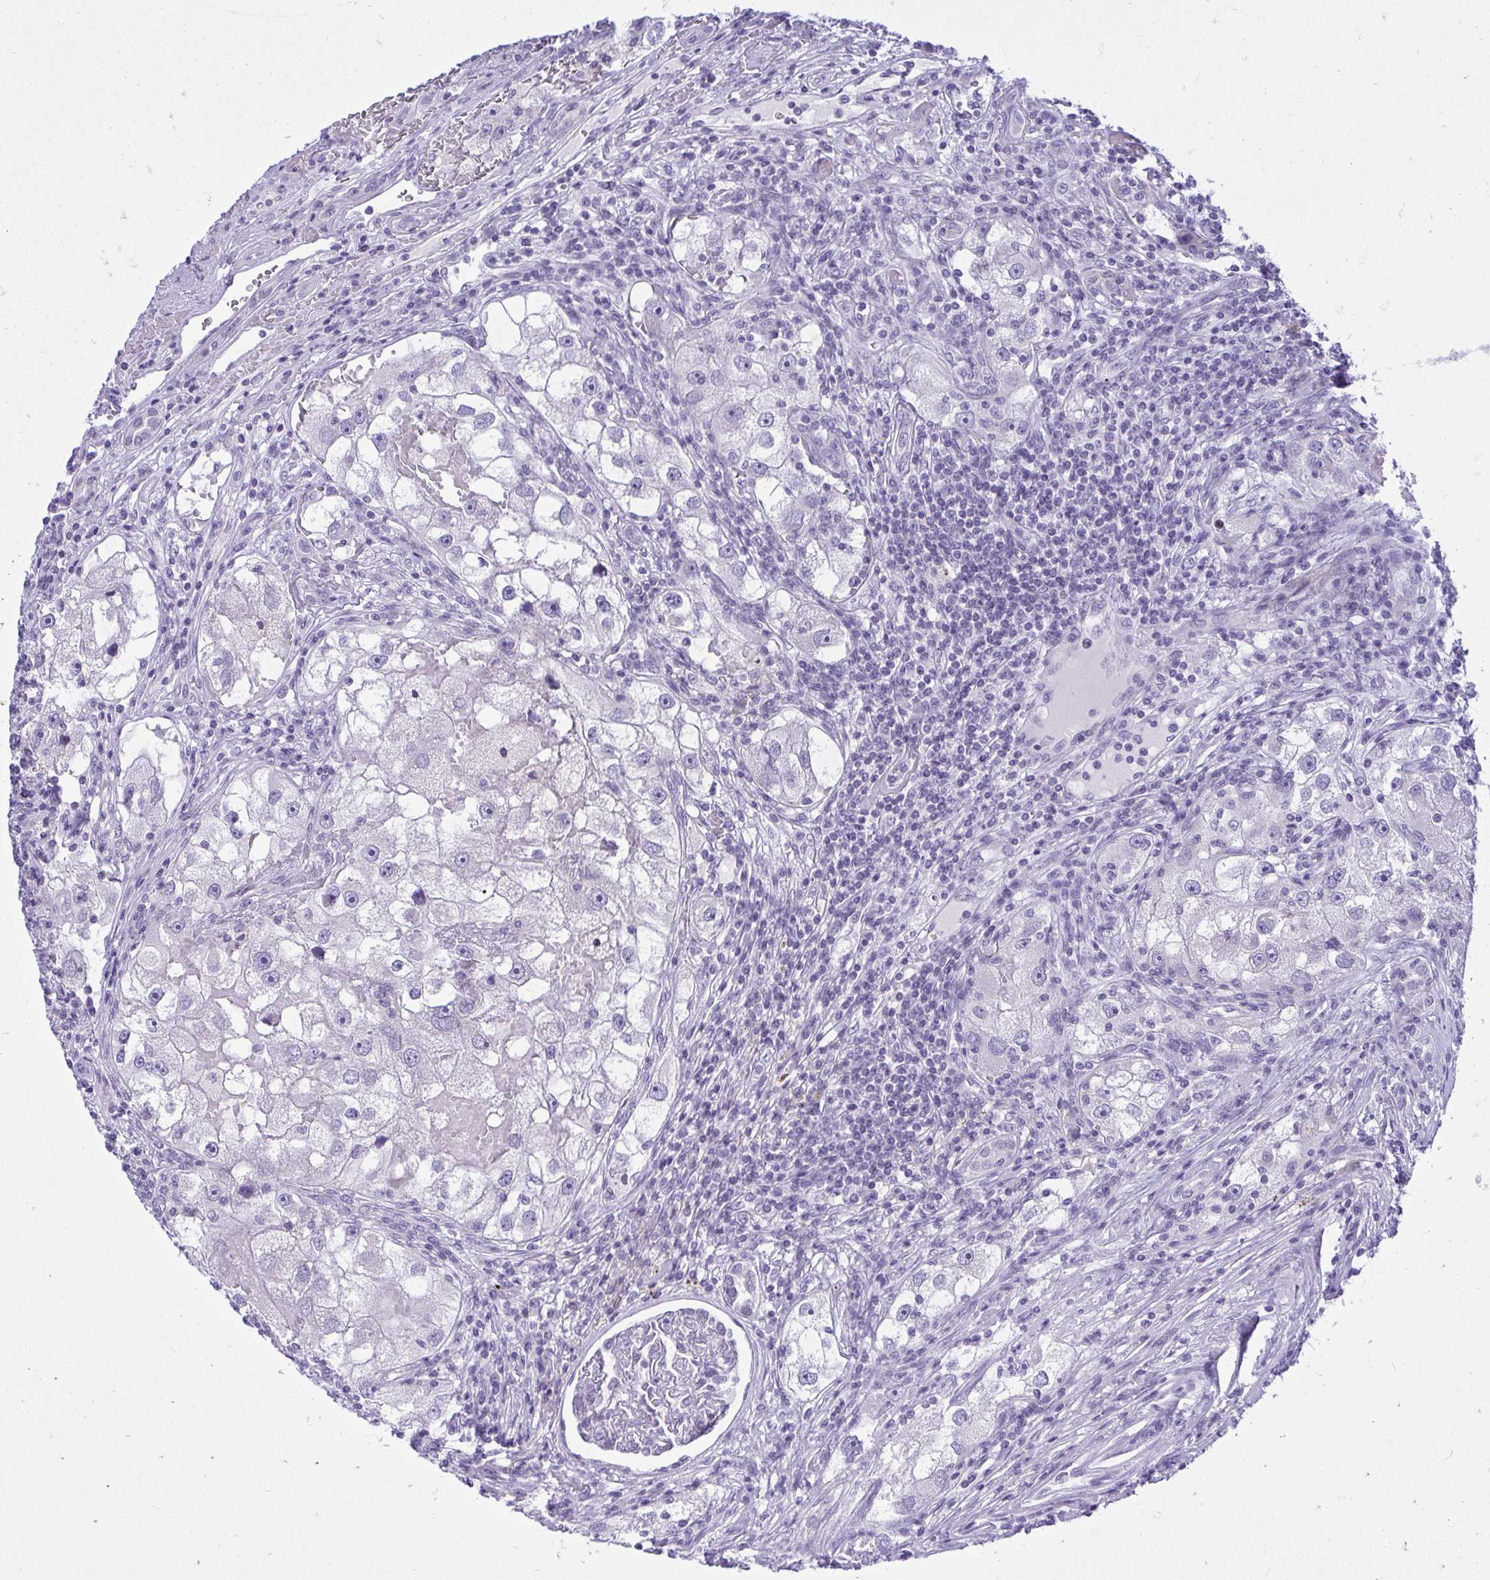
{"staining": {"intensity": "negative", "quantity": "none", "location": "none"}, "tissue": "renal cancer", "cell_type": "Tumor cells", "image_type": "cancer", "snomed": [{"axis": "morphology", "description": "Adenocarcinoma, NOS"}, {"axis": "topography", "description": "Kidney"}], "caption": "A high-resolution photomicrograph shows immunohistochemistry staining of renal adenocarcinoma, which displays no significant positivity in tumor cells. (Brightfield microscopy of DAB (3,3'-diaminobenzidine) immunohistochemistry at high magnification).", "gene": "GABRA1", "patient": {"sex": "male", "age": 63}}